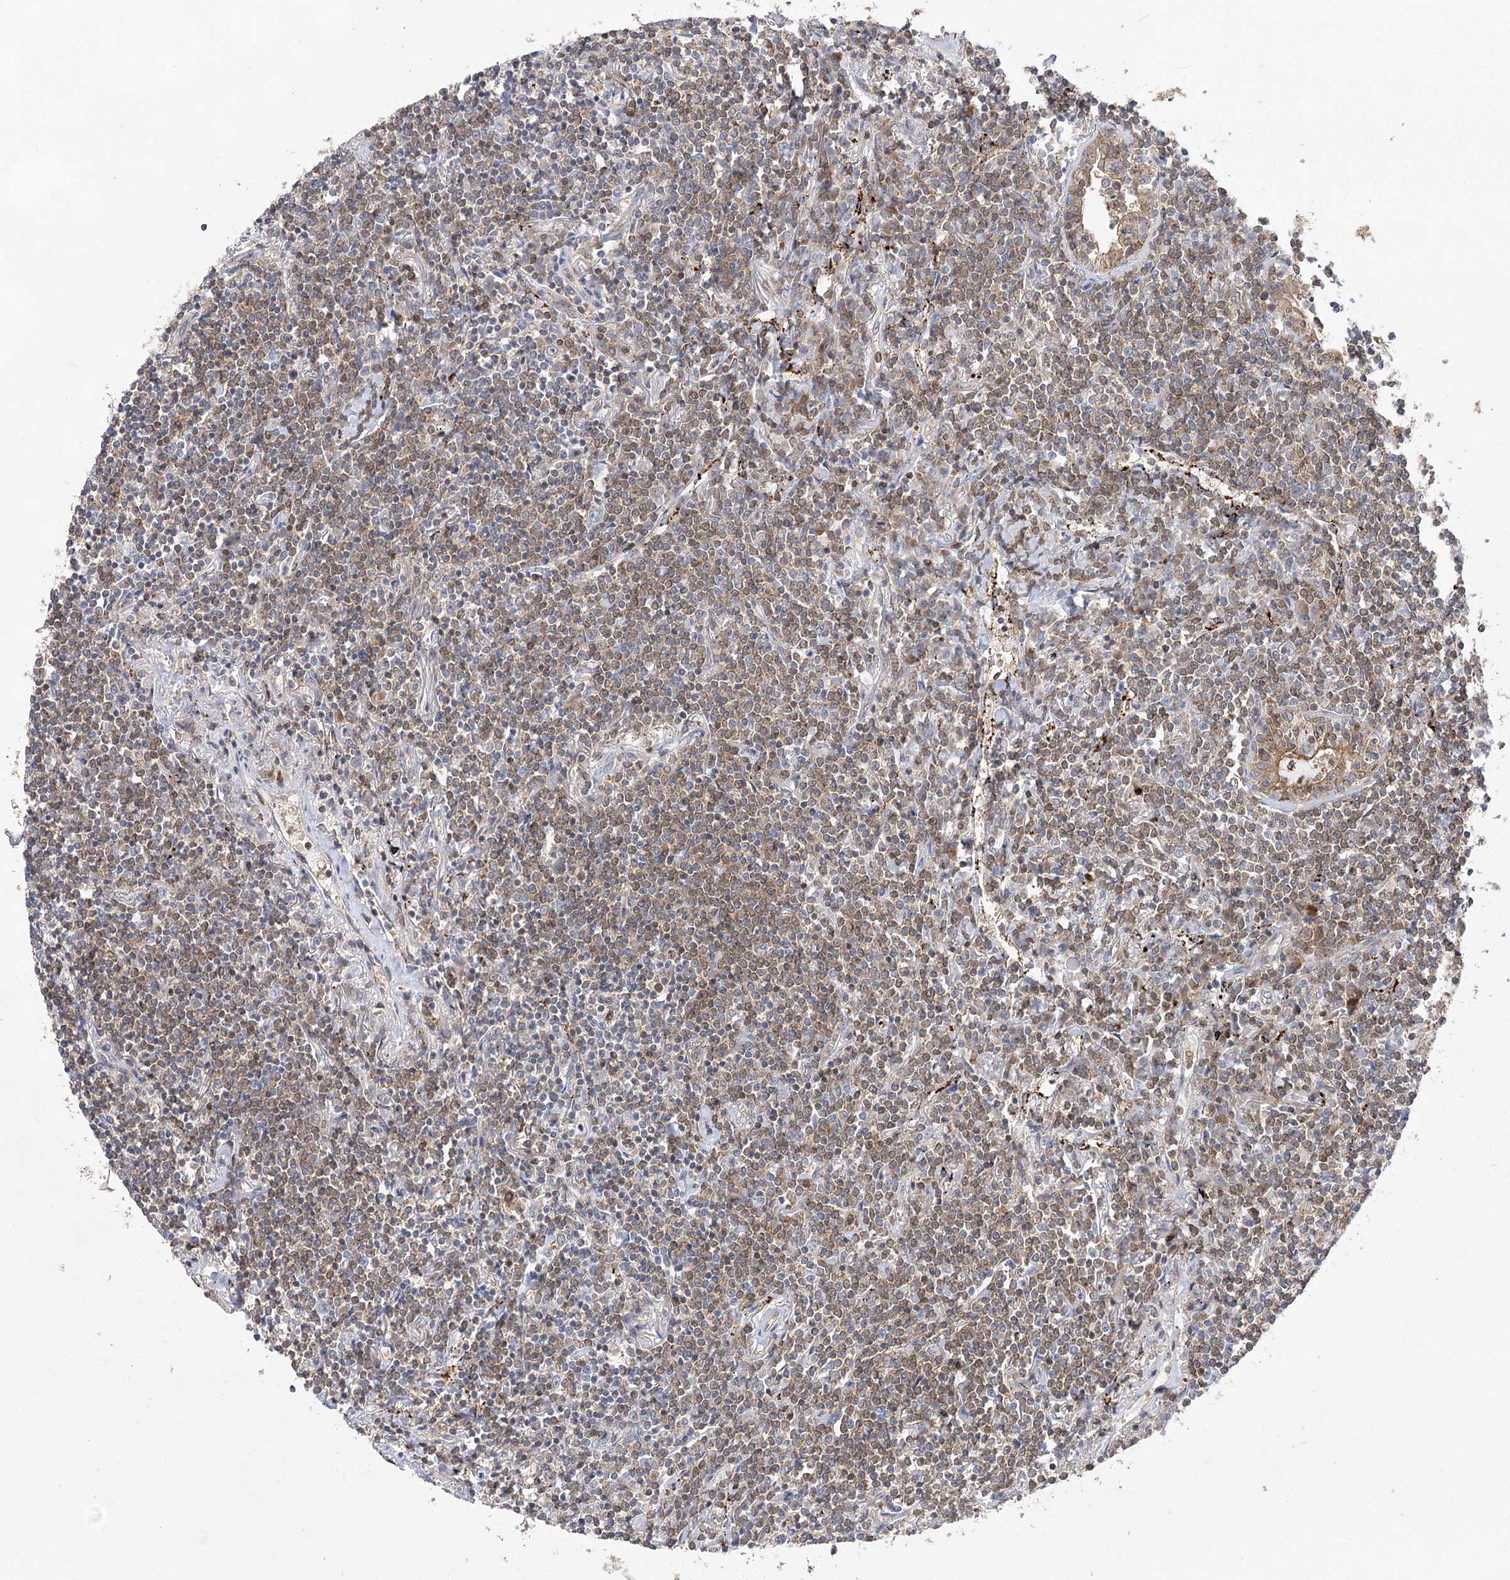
{"staining": {"intensity": "weak", "quantity": ">75%", "location": "cytoplasmic/membranous"}, "tissue": "lymphoma", "cell_type": "Tumor cells", "image_type": "cancer", "snomed": [{"axis": "morphology", "description": "Malignant lymphoma, non-Hodgkin's type, Low grade"}, {"axis": "topography", "description": "Lung"}], "caption": "Tumor cells display low levels of weak cytoplasmic/membranous staining in about >75% of cells in low-grade malignant lymphoma, non-Hodgkin's type. Using DAB (3,3'-diaminobenzidine) (brown) and hematoxylin (blue) stains, captured at high magnification using brightfield microscopy.", "gene": "VPS37B", "patient": {"sex": "female", "age": 71}}